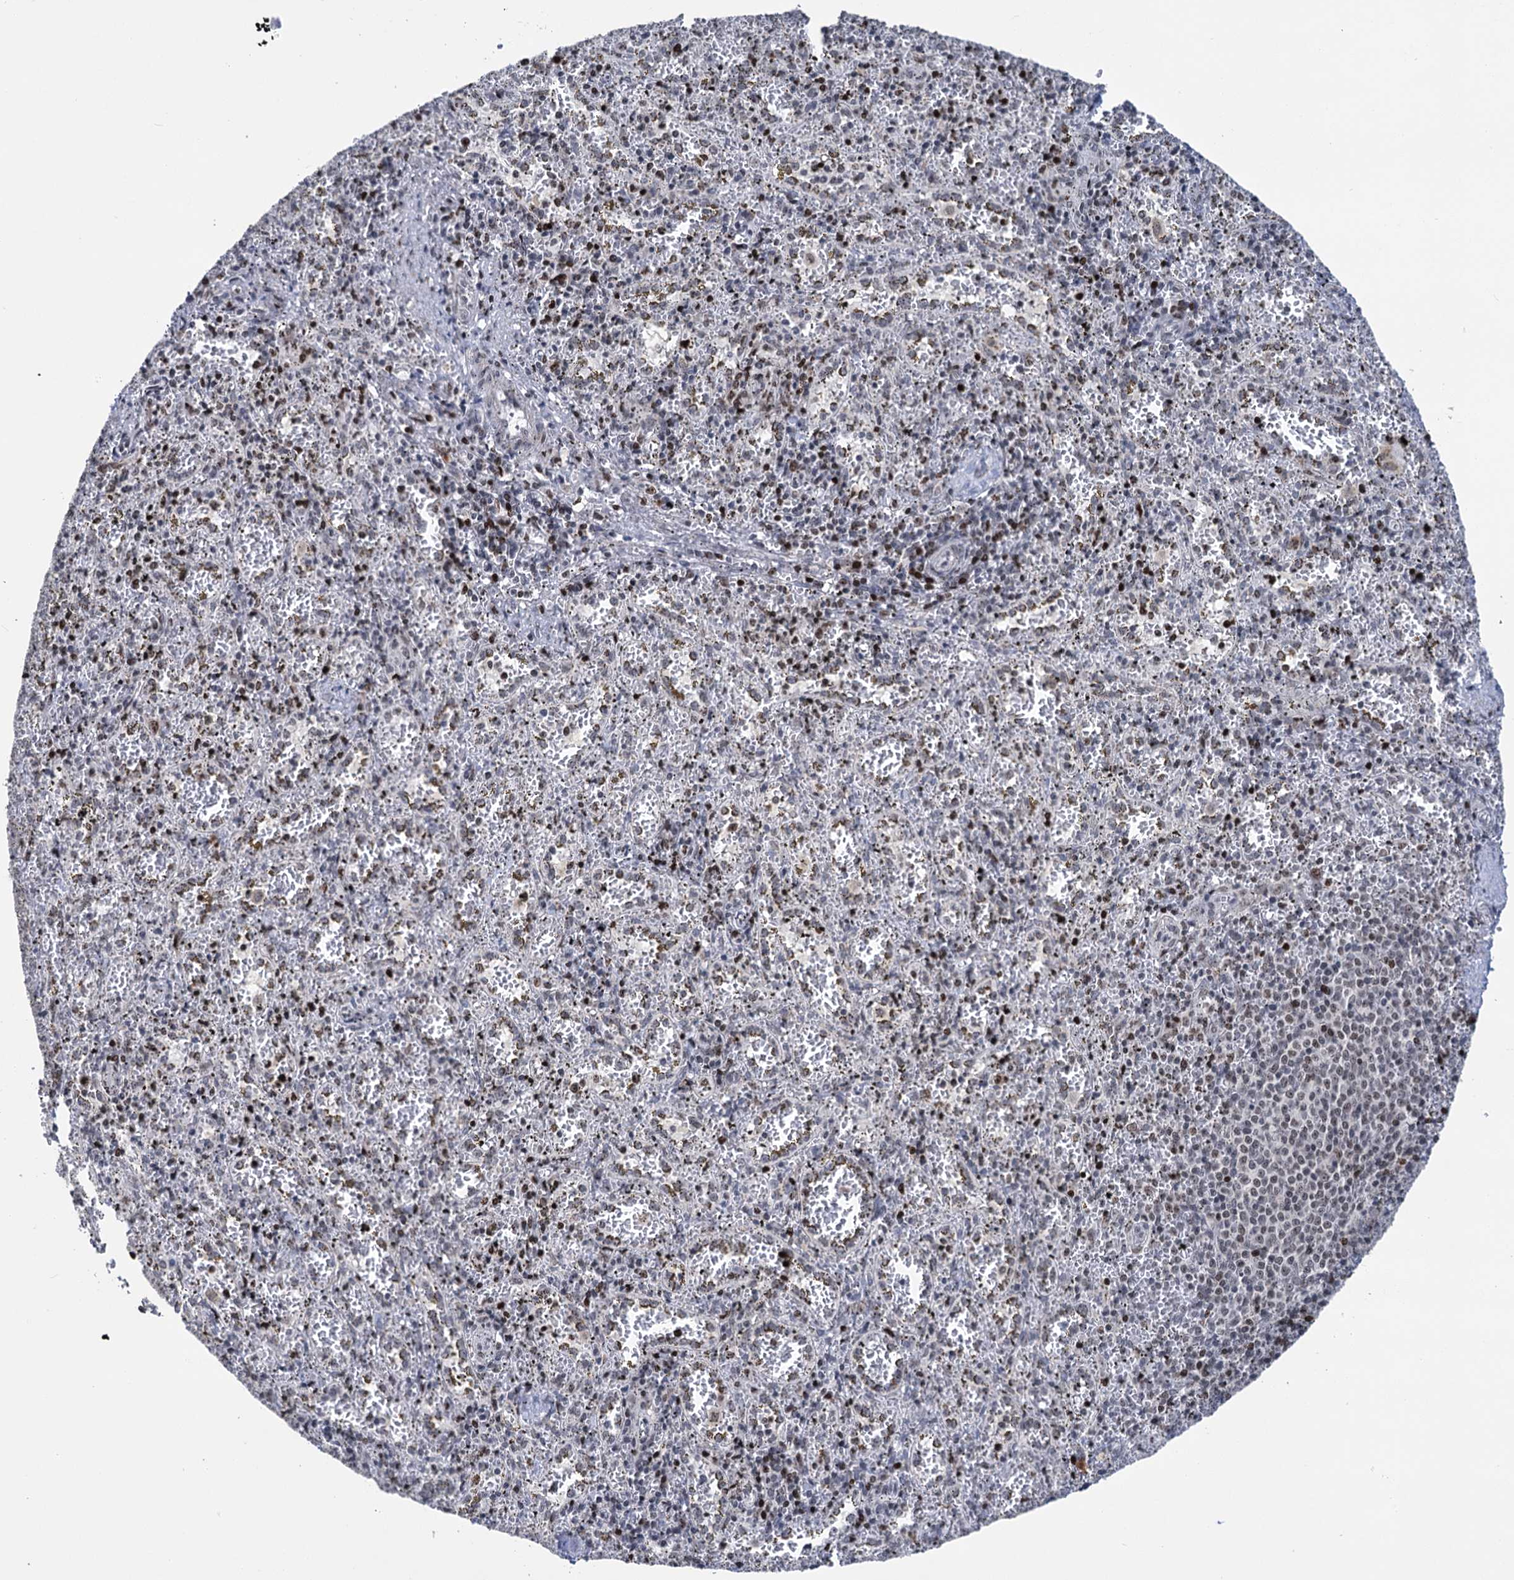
{"staining": {"intensity": "moderate", "quantity": "25%-75%", "location": "nuclear"}, "tissue": "spleen", "cell_type": "Cells in red pulp", "image_type": "normal", "snomed": [{"axis": "morphology", "description": "Normal tissue, NOS"}, {"axis": "topography", "description": "Spleen"}], "caption": "Protein analysis of unremarkable spleen demonstrates moderate nuclear expression in approximately 25%-75% of cells in red pulp.", "gene": "ZCCHC10", "patient": {"sex": "male", "age": 11}}